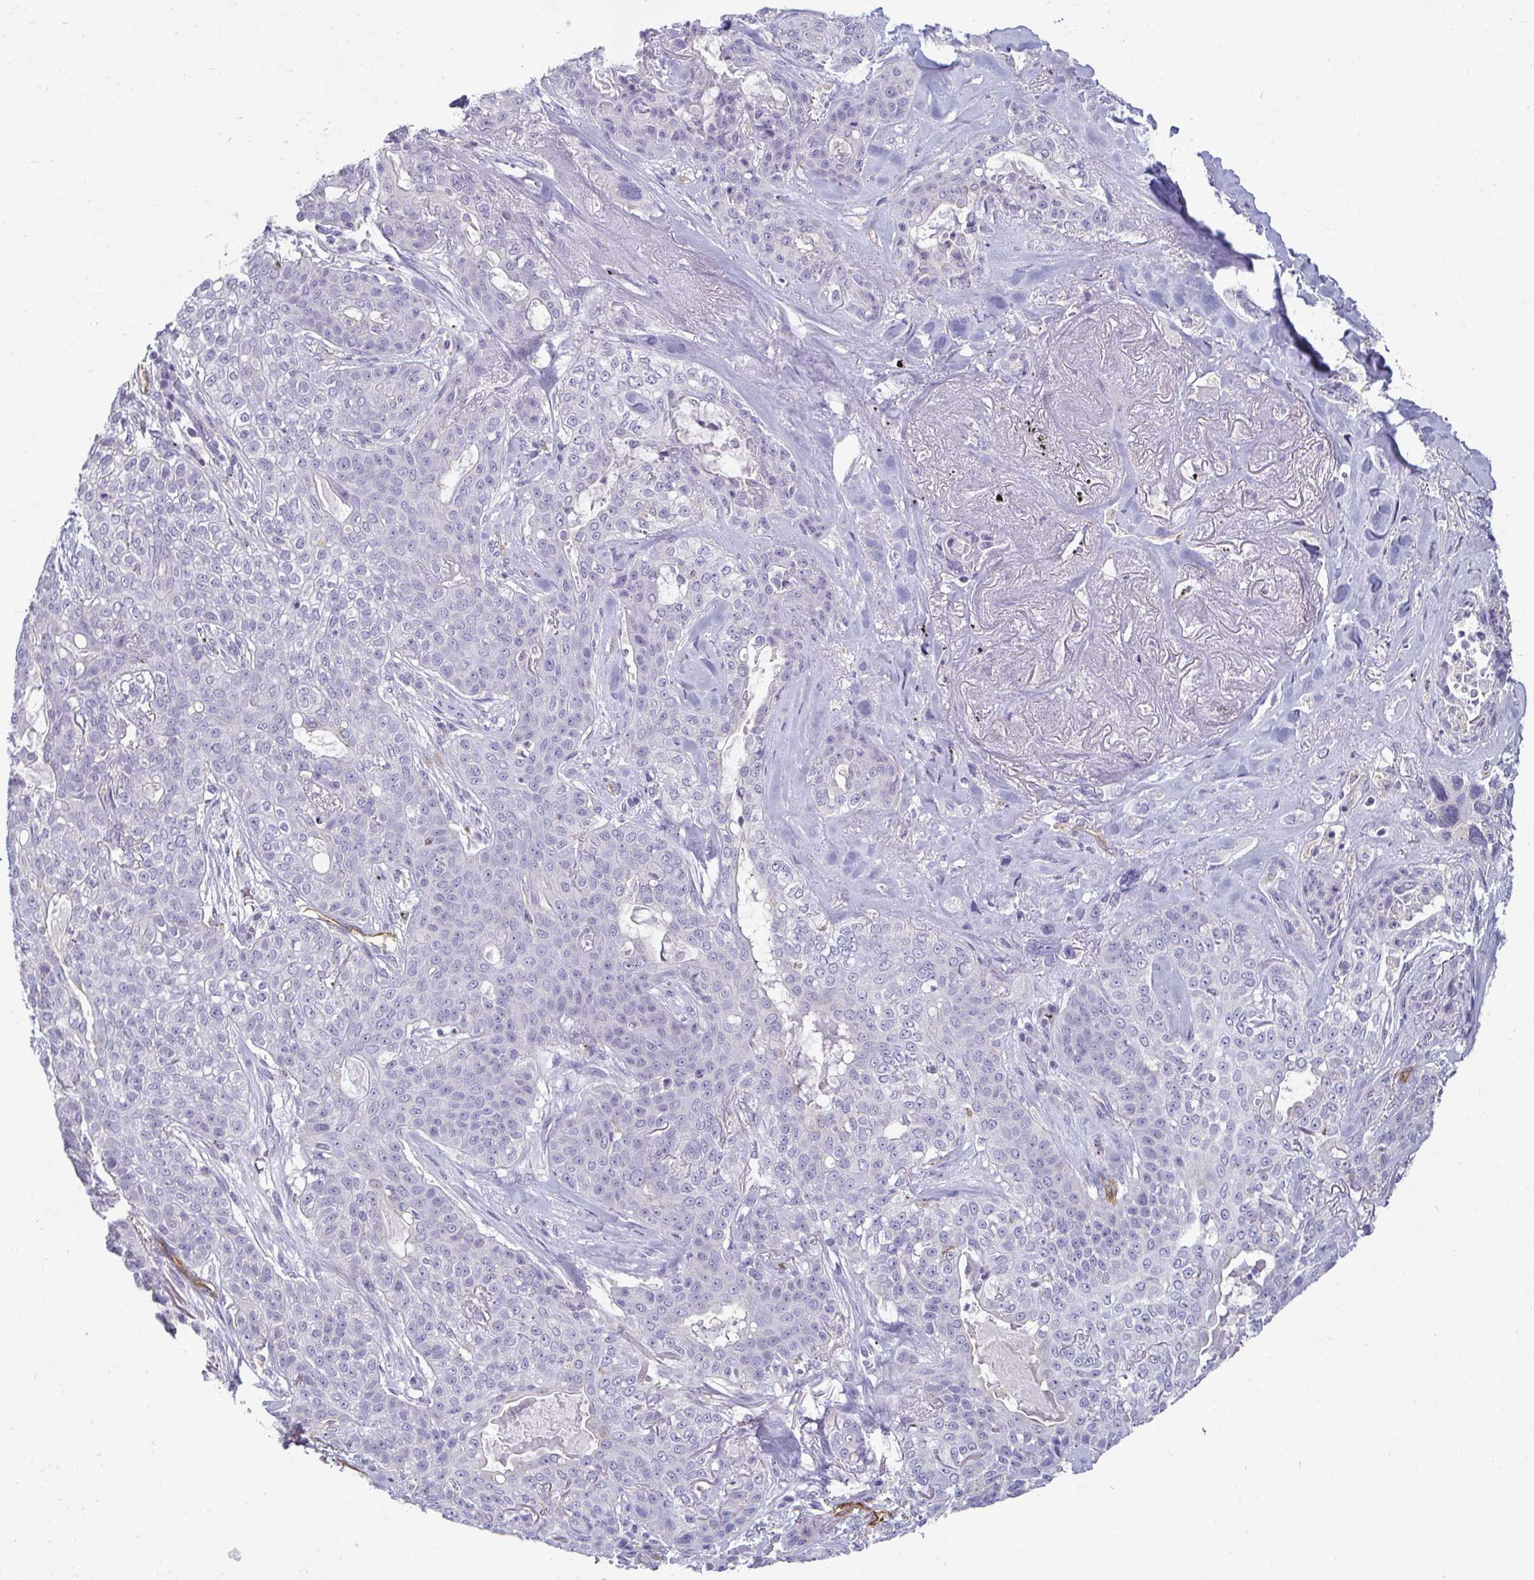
{"staining": {"intensity": "negative", "quantity": "none", "location": "none"}, "tissue": "lung cancer", "cell_type": "Tumor cells", "image_type": "cancer", "snomed": [{"axis": "morphology", "description": "Squamous cell carcinoma, NOS"}, {"axis": "topography", "description": "Lung"}], "caption": "This is an immunohistochemistry (IHC) histopathology image of human squamous cell carcinoma (lung). There is no staining in tumor cells.", "gene": "PDE2A", "patient": {"sex": "female", "age": 70}}